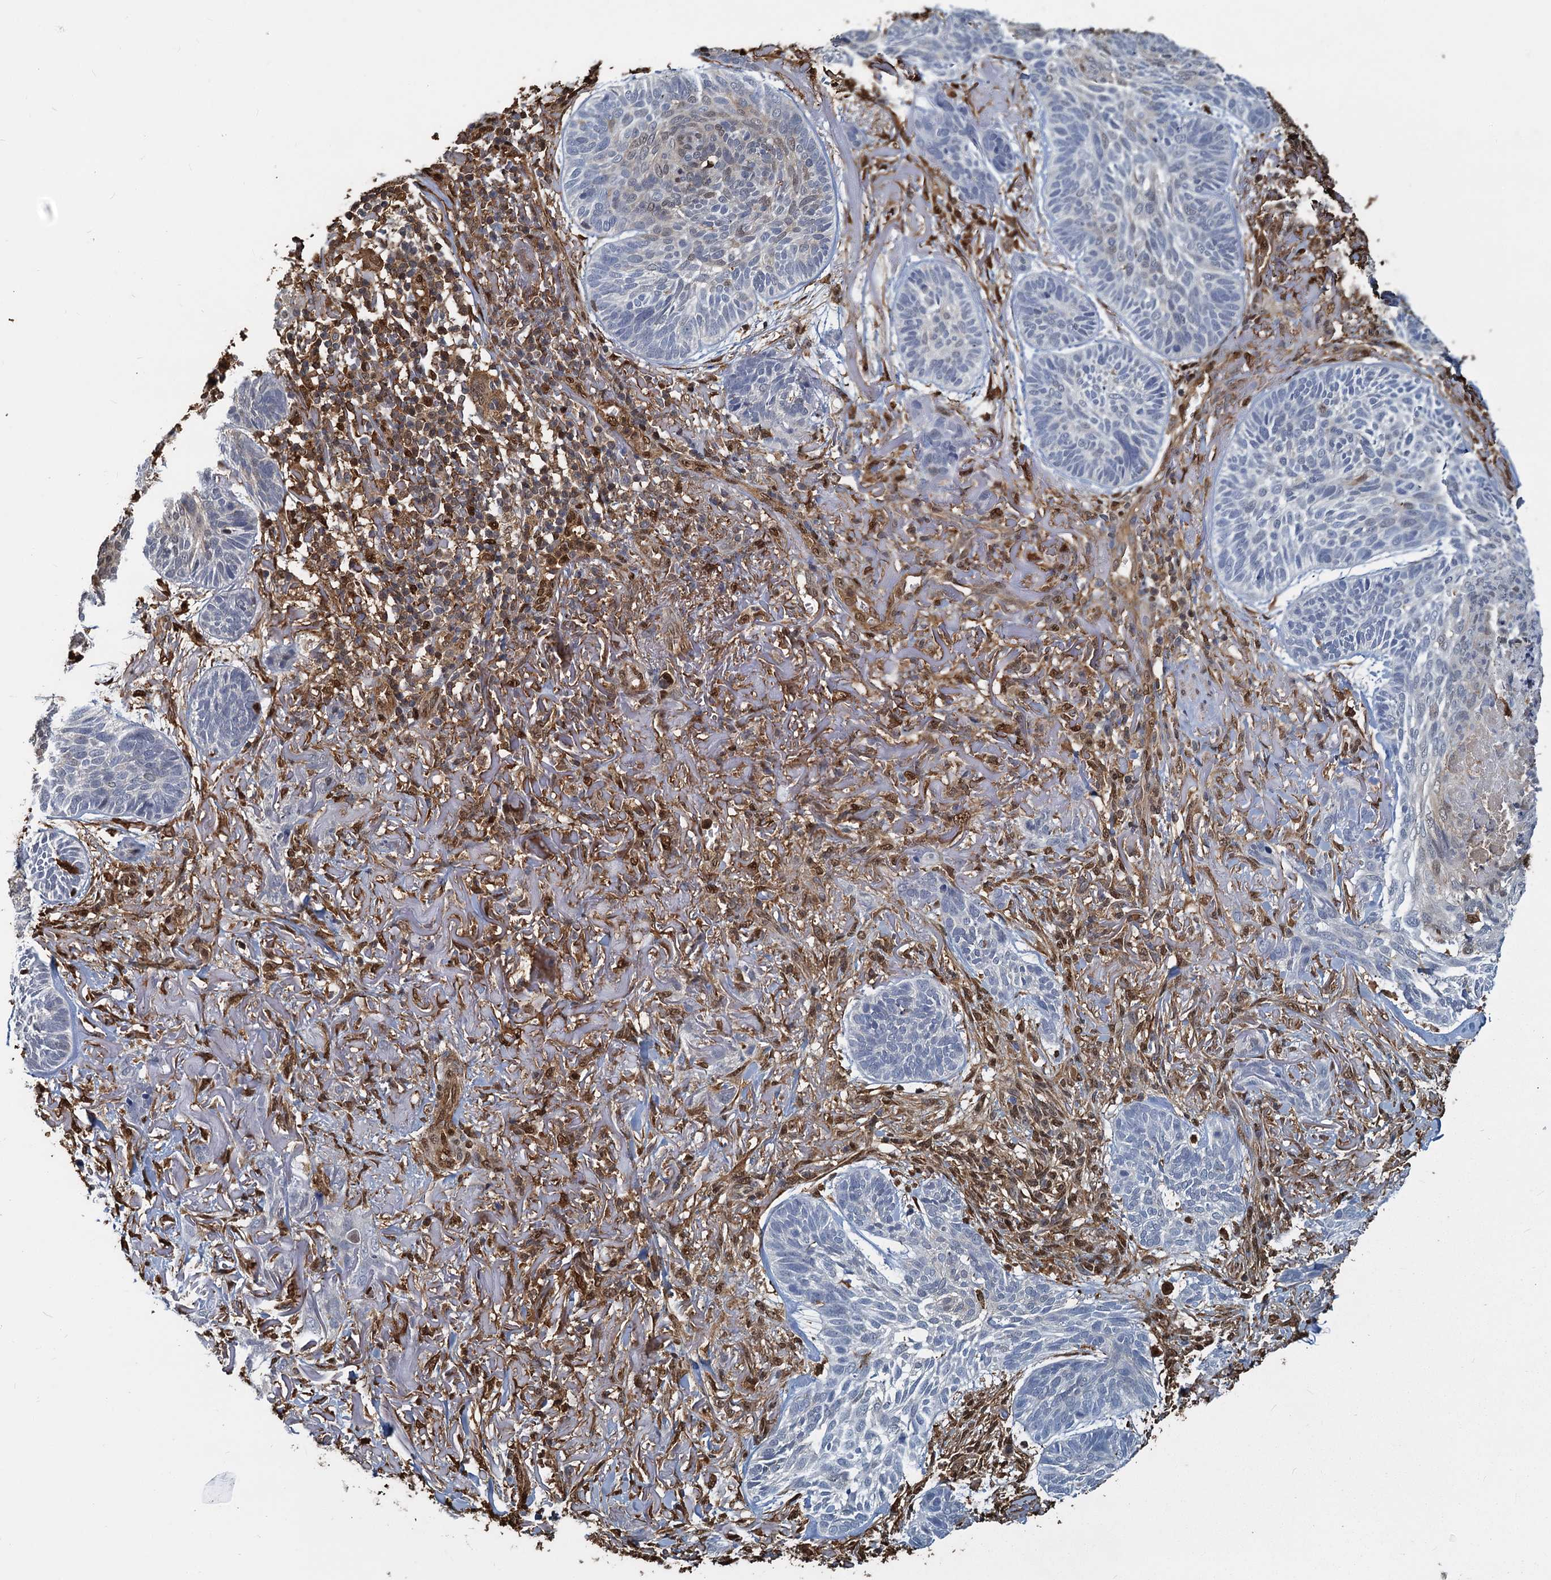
{"staining": {"intensity": "weak", "quantity": "<25%", "location": "nuclear"}, "tissue": "skin cancer", "cell_type": "Tumor cells", "image_type": "cancer", "snomed": [{"axis": "morphology", "description": "Normal tissue, NOS"}, {"axis": "morphology", "description": "Basal cell carcinoma"}, {"axis": "topography", "description": "Skin"}], "caption": "Human skin cancer stained for a protein using IHC reveals no expression in tumor cells.", "gene": "S100A6", "patient": {"sex": "male", "age": 66}}